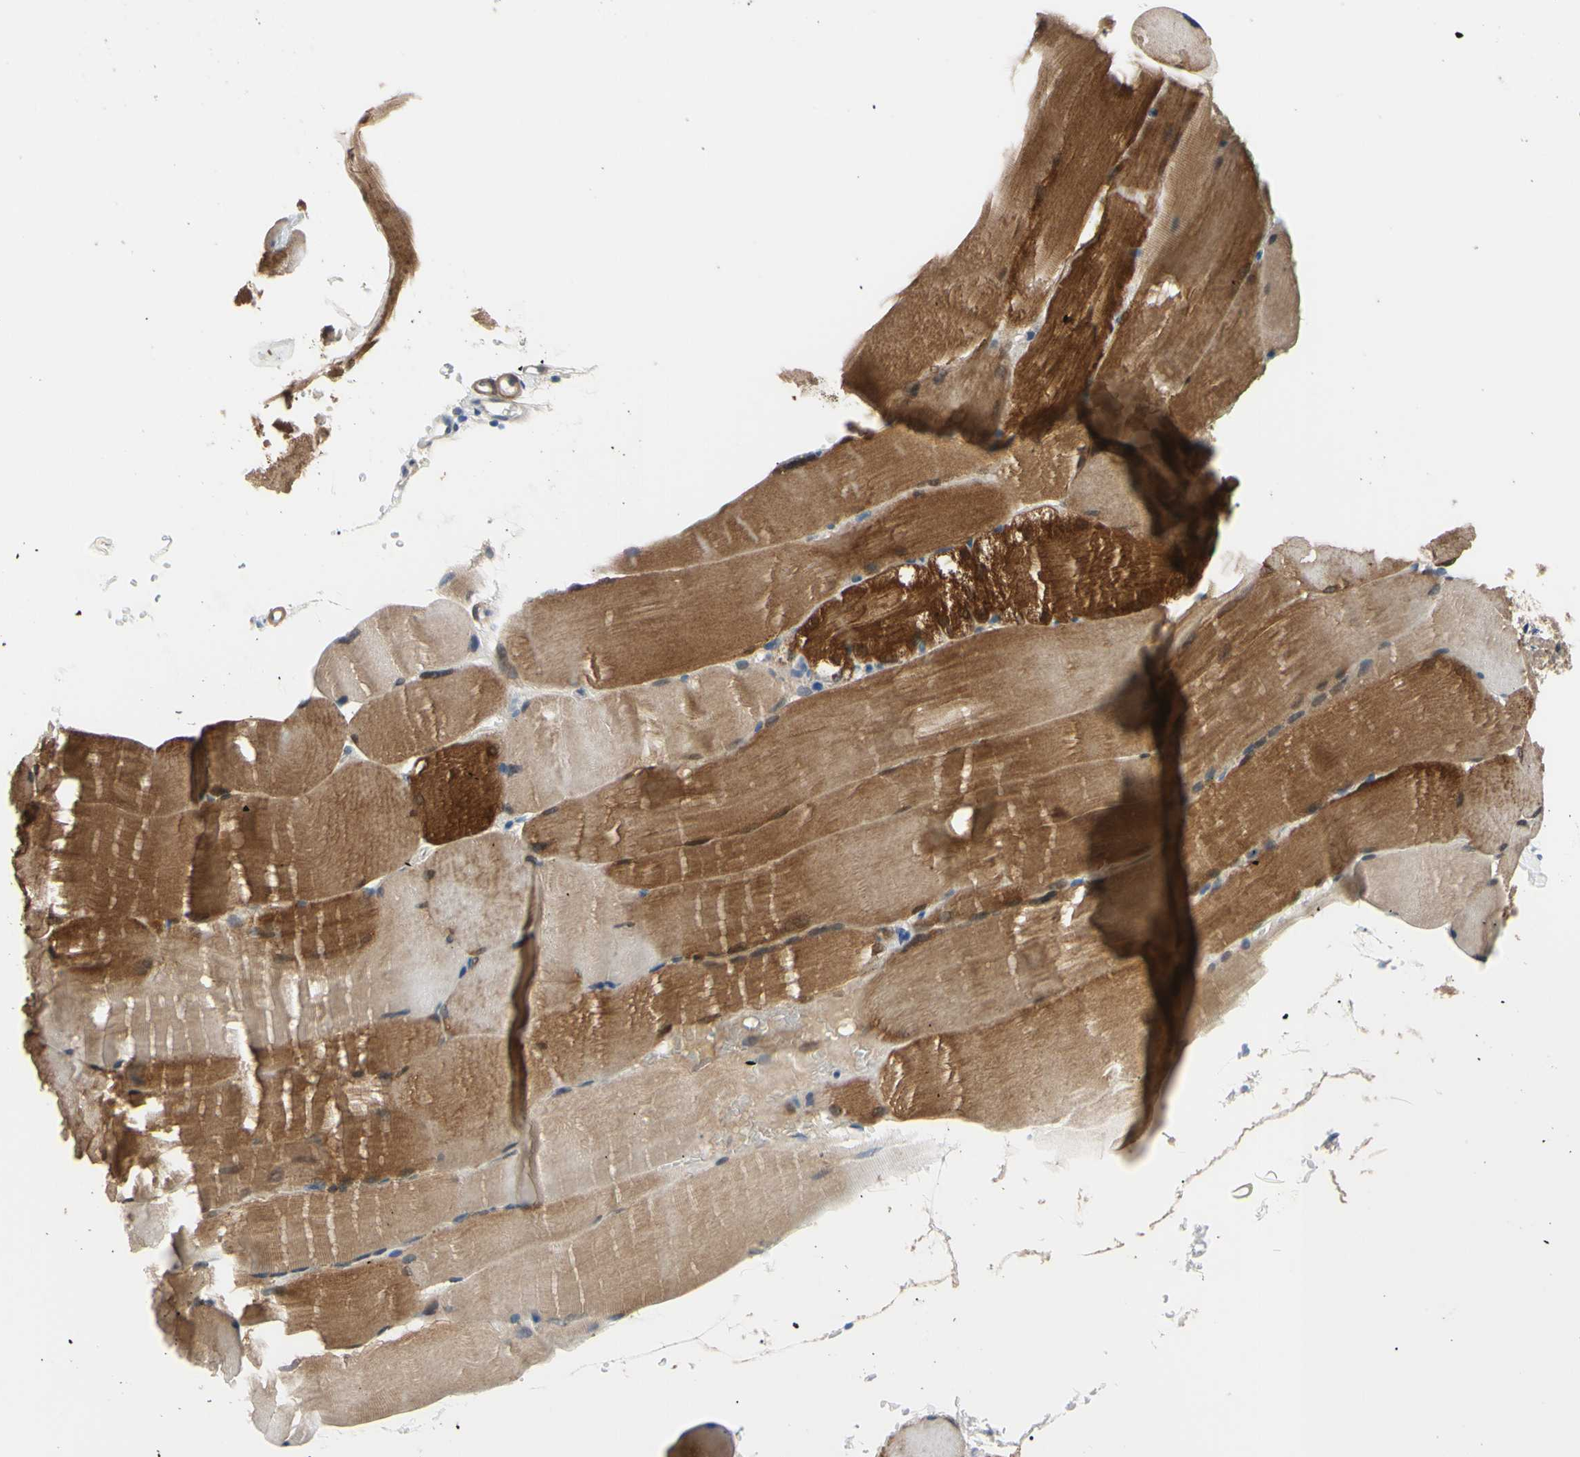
{"staining": {"intensity": "moderate", "quantity": ">75%", "location": "cytoplasmic/membranous"}, "tissue": "skeletal muscle", "cell_type": "Myocytes", "image_type": "normal", "snomed": [{"axis": "morphology", "description": "Normal tissue, NOS"}, {"axis": "topography", "description": "Skin"}, {"axis": "topography", "description": "Skeletal muscle"}], "caption": "Immunohistochemistry (DAB) staining of normal skeletal muscle demonstrates moderate cytoplasmic/membranous protein staining in approximately >75% of myocytes. The staining was performed using DAB (3,3'-diaminobenzidine) to visualize the protein expression in brown, while the nuclei were stained in blue with hematoxylin (Magnification: 20x).", "gene": "NOL3", "patient": {"sex": "male", "age": 83}}